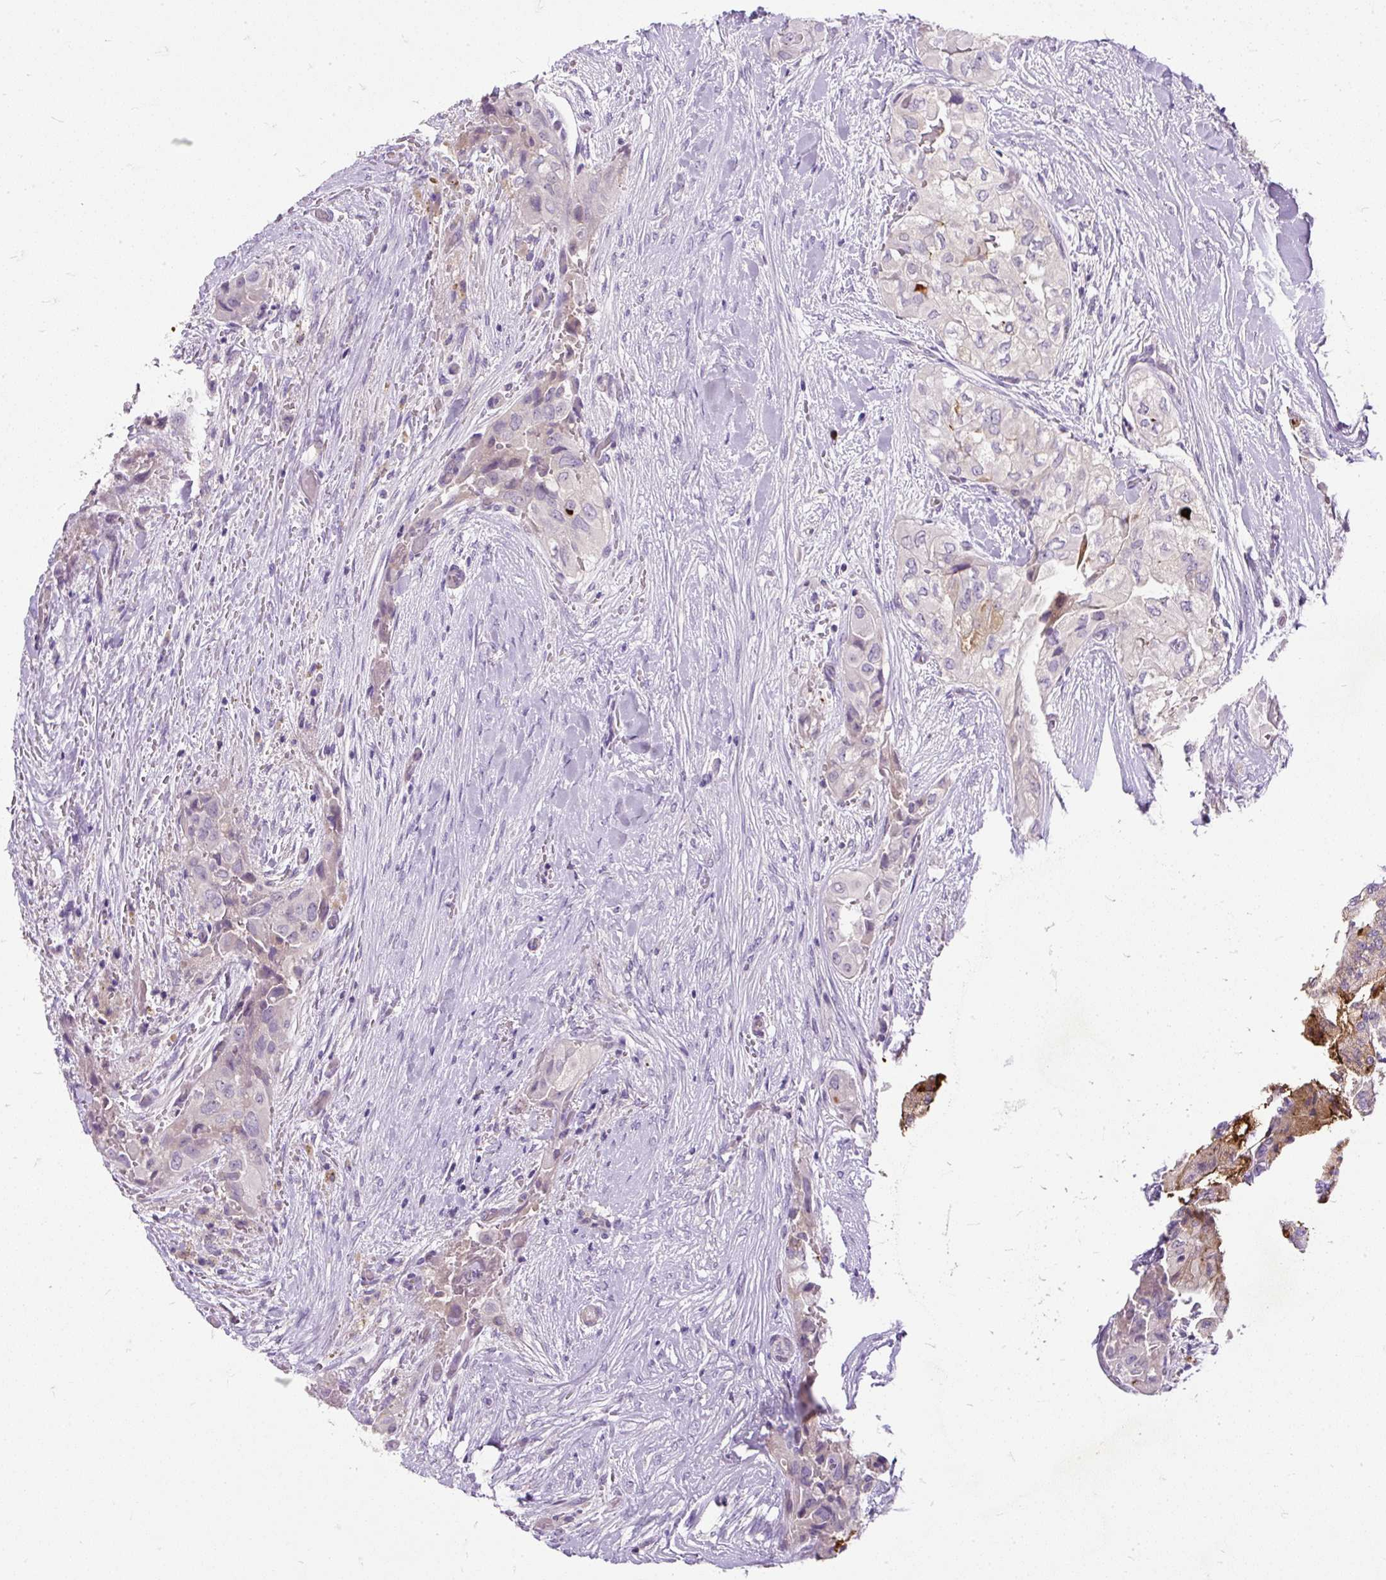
{"staining": {"intensity": "strong", "quantity": "<25%", "location": "cytoplasmic/membranous"}, "tissue": "thyroid cancer", "cell_type": "Tumor cells", "image_type": "cancer", "snomed": [{"axis": "morphology", "description": "Papillary adenocarcinoma, NOS"}, {"axis": "topography", "description": "Thyroid gland"}], "caption": "Papillary adenocarcinoma (thyroid) tissue shows strong cytoplasmic/membranous positivity in approximately <25% of tumor cells Using DAB (brown) and hematoxylin (blue) stains, captured at high magnification using brightfield microscopy.", "gene": "KRTAP20-3", "patient": {"sex": "female", "age": 59}}